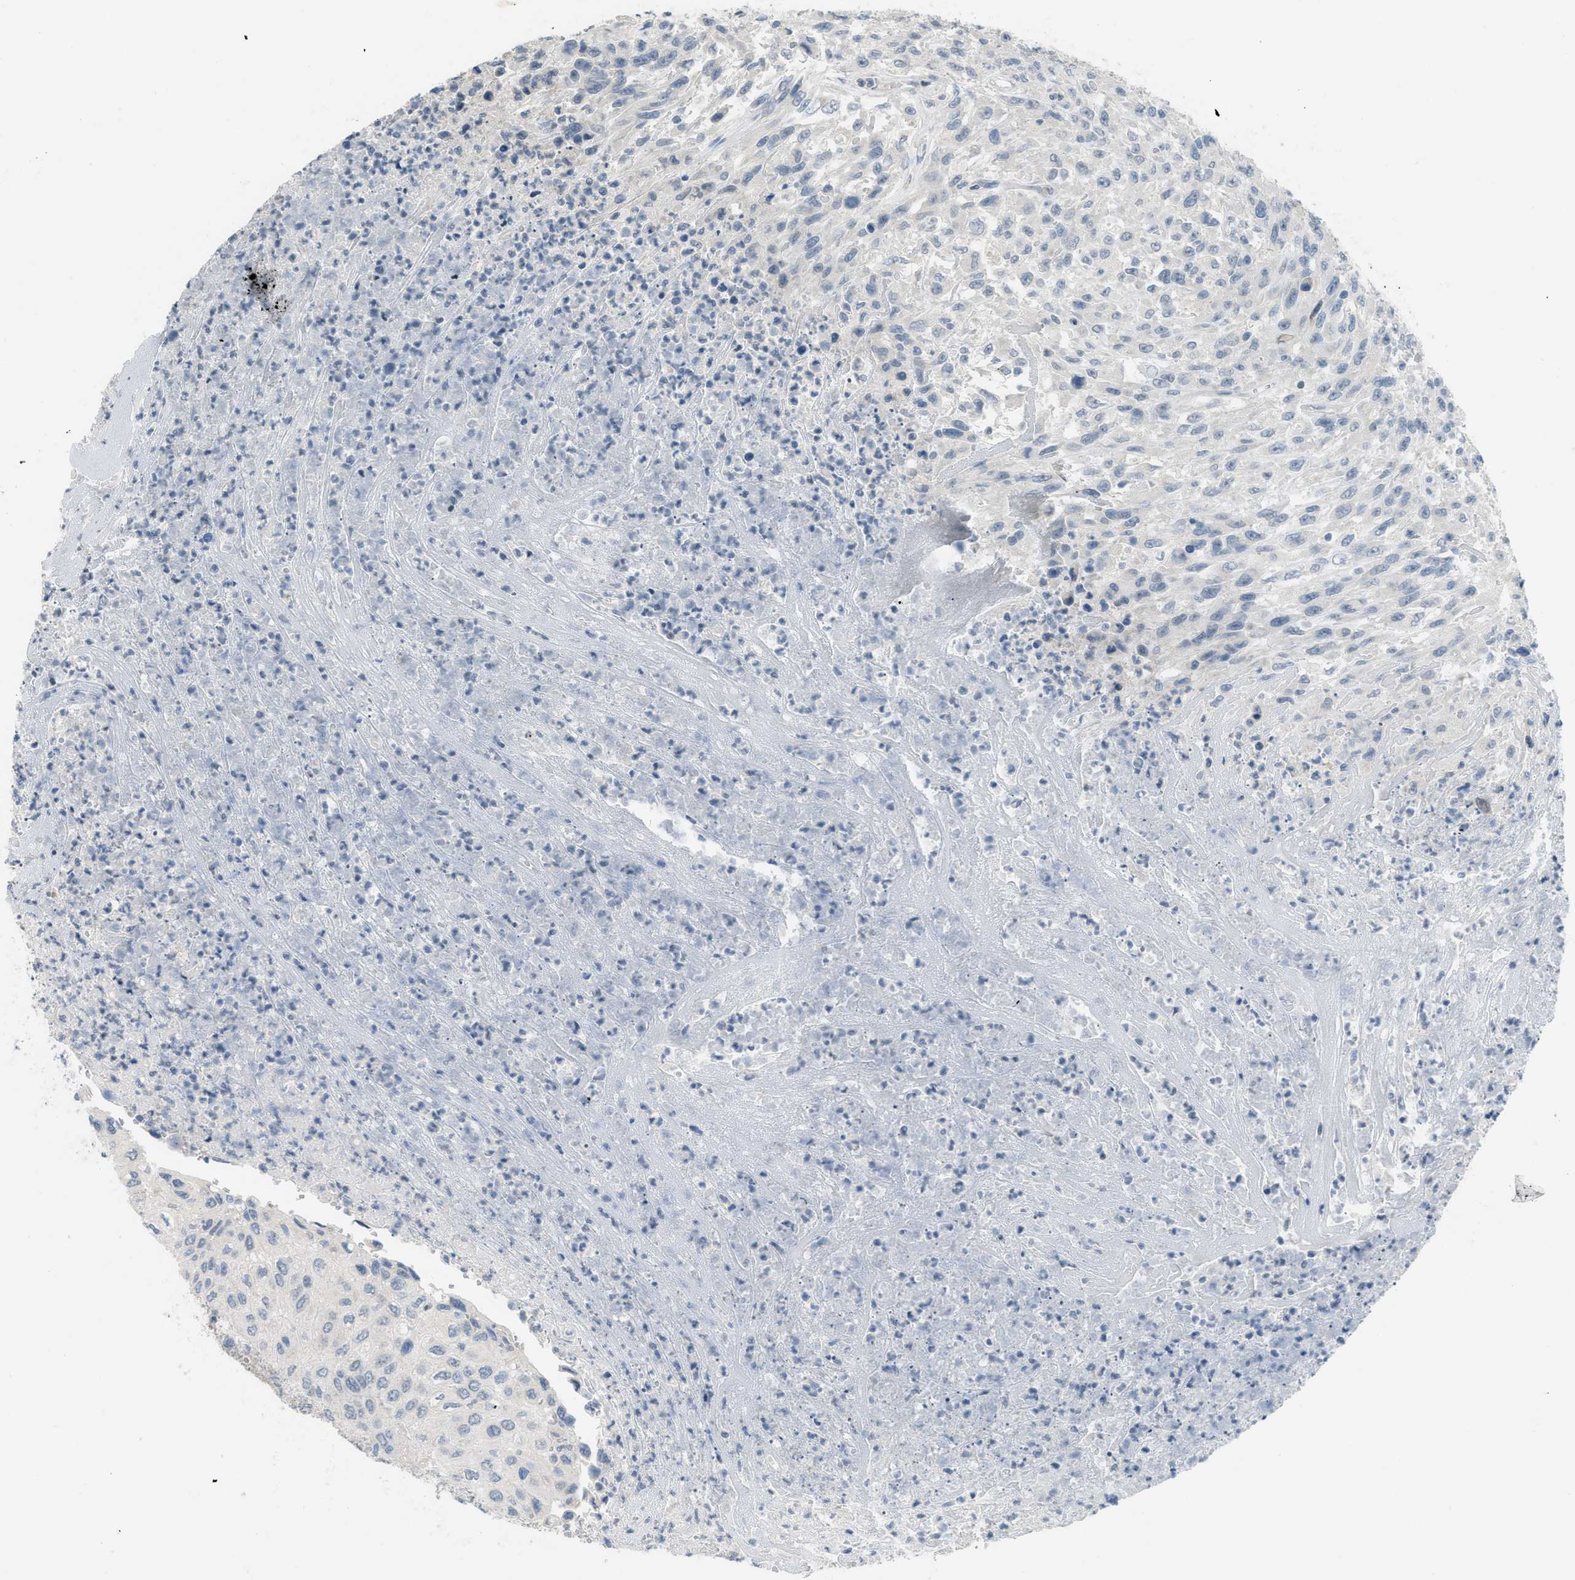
{"staining": {"intensity": "negative", "quantity": "none", "location": "none"}, "tissue": "urothelial cancer", "cell_type": "Tumor cells", "image_type": "cancer", "snomed": [{"axis": "morphology", "description": "Urothelial carcinoma, High grade"}, {"axis": "topography", "description": "Urinary bladder"}], "caption": "This is an immunohistochemistry photomicrograph of urothelial carcinoma (high-grade). There is no staining in tumor cells.", "gene": "TXNDC2", "patient": {"sex": "male", "age": 66}}